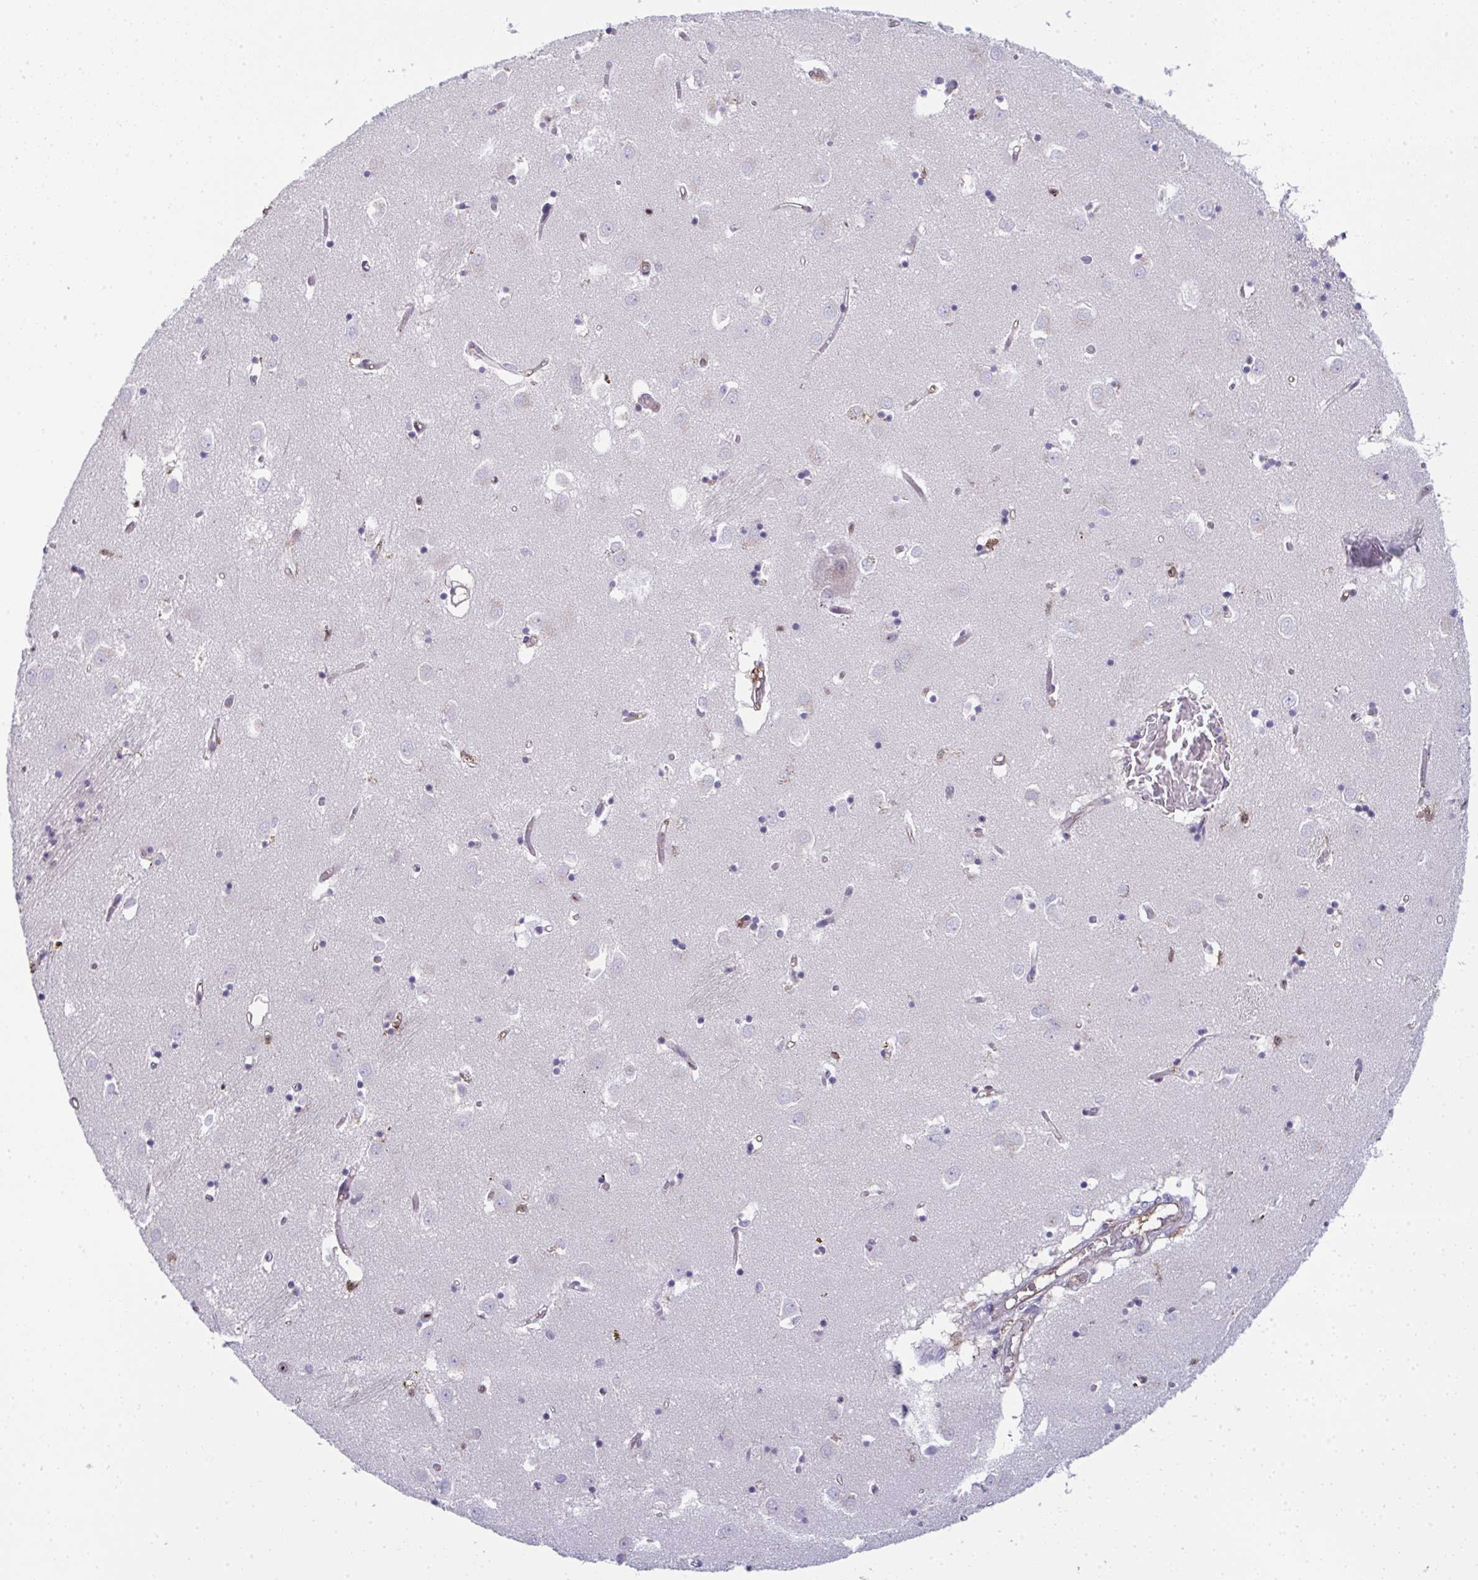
{"staining": {"intensity": "moderate", "quantity": "<25%", "location": "nuclear"}, "tissue": "caudate", "cell_type": "Glial cells", "image_type": "normal", "snomed": [{"axis": "morphology", "description": "Normal tissue, NOS"}, {"axis": "topography", "description": "Lateral ventricle wall"}], "caption": "A brown stain labels moderate nuclear positivity of a protein in glial cells of benign human caudate. (DAB (3,3'-diaminobenzidine) IHC, brown staining for protein, blue staining for nuclei).", "gene": "ALDH16A1", "patient": {"sex": "male", "age": 70}}